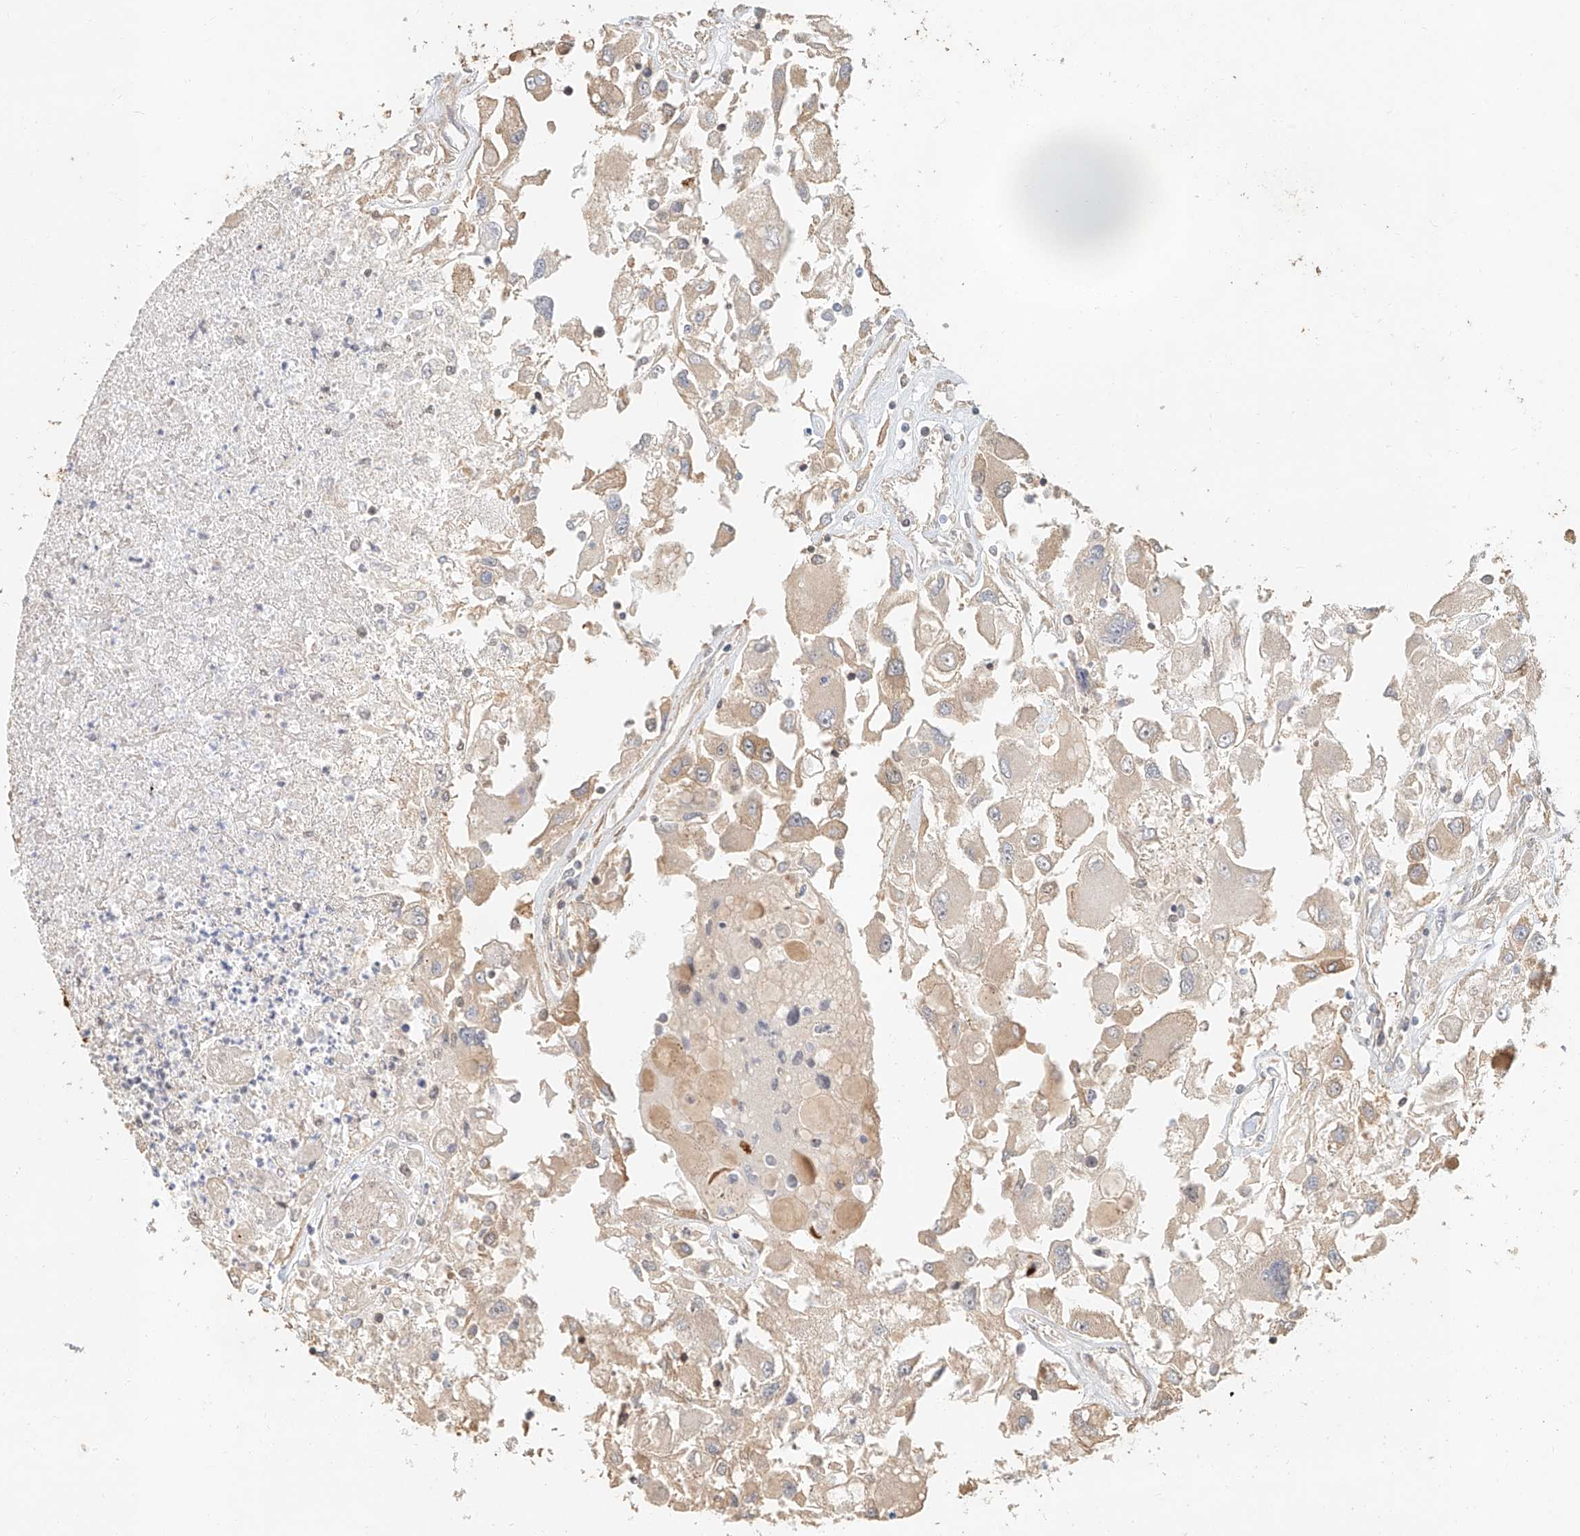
{"staining": {"intensity": "weak", "quantity": "<25%", "location": "cytoplasmic/membranous"}, "tissue": "renal cancer", "cell_type": "Tumor cells", "image_type": "cancer", "snomed": [{"axis": "morphology", "description": "Adenocarcinoma, NOS"}, {"axis": "topography", "description": "Kidney"}], "caption": "Renal cancer (adenocarcinoma) stained for a protein using immunohistochemistry reveals no positivity tumor cells.", "gene": "NAP1L1", "patient": {"sex": "female", "age": 52}}